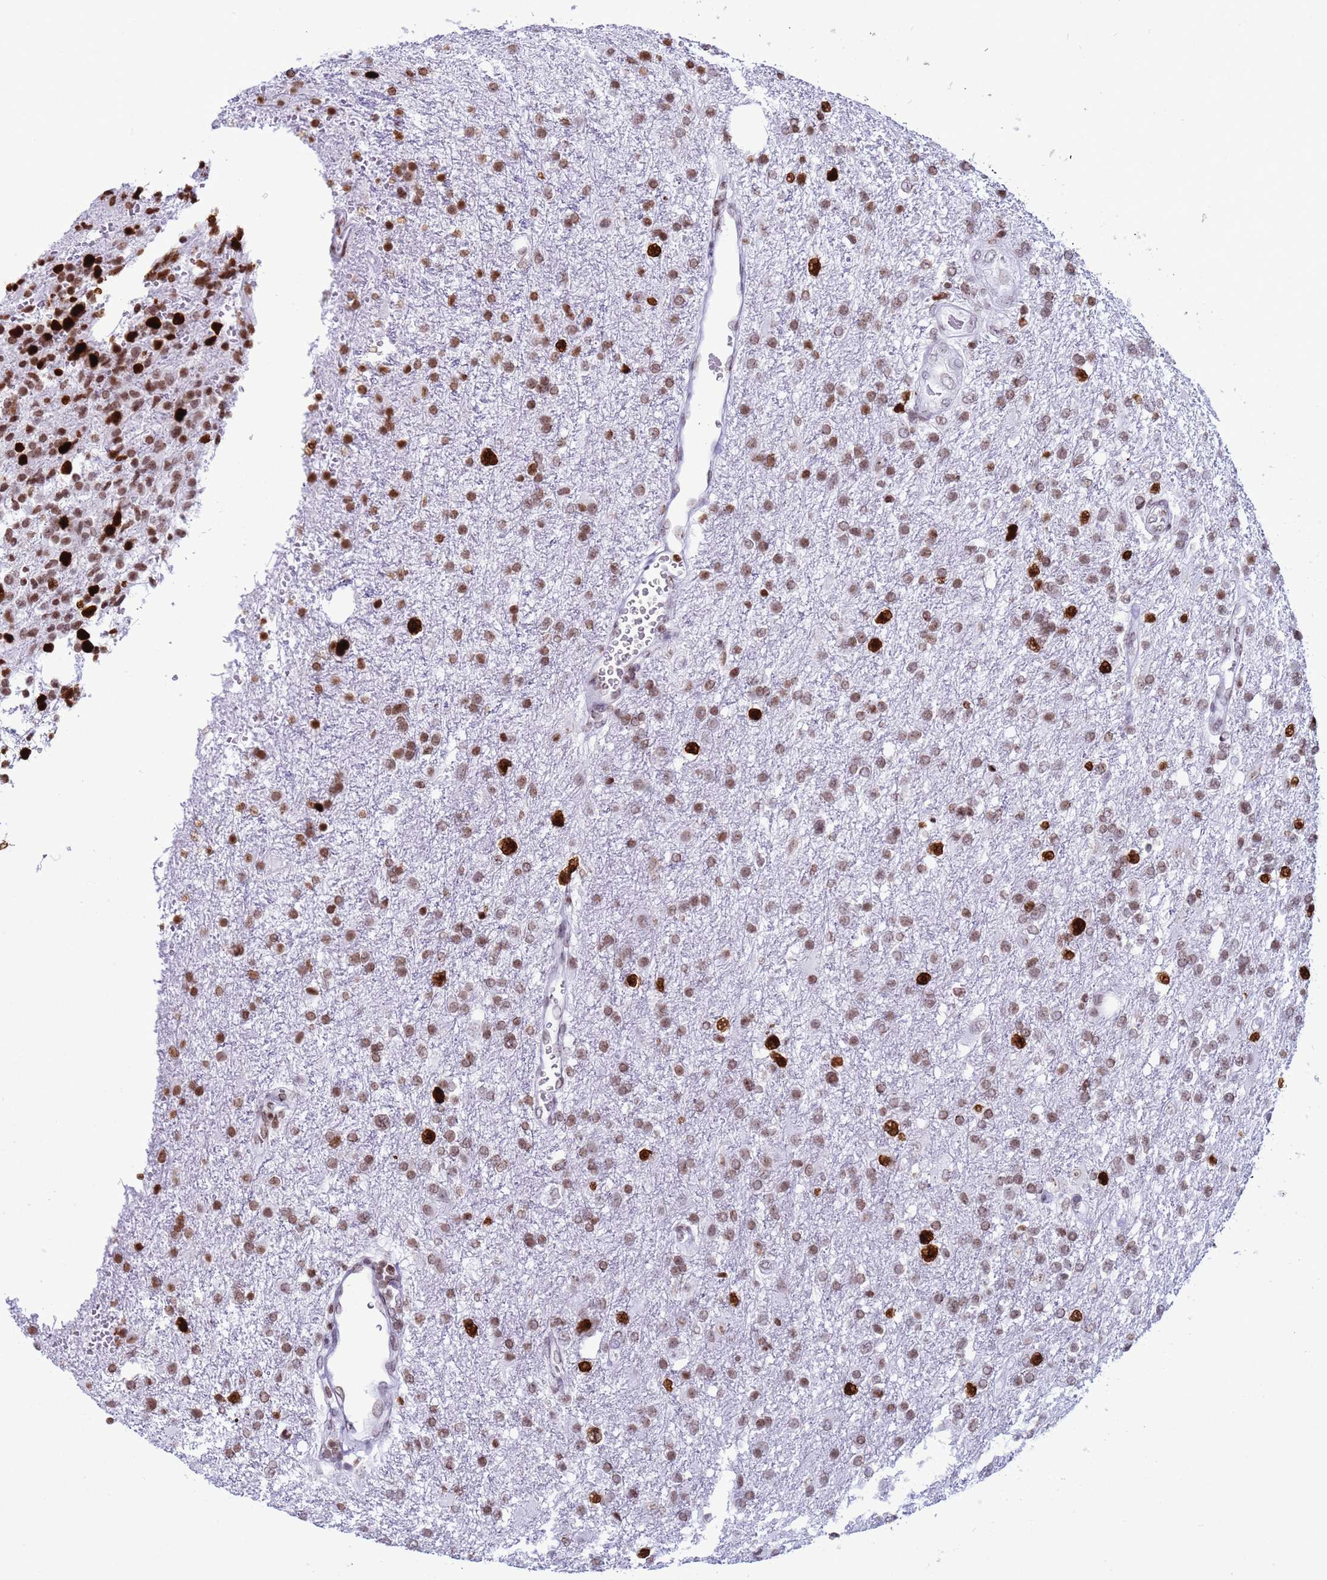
{"staining": {"intensity": "strong", "quantity": "25%-75%", "location": "nuclear"}, "tissue": "glioma", "cell_type": "Tumor cells", "image_type": "cancer", "snomed": [{"axis": "morphology", "description": "Glioma, malignant, High grade"}, {"axis": "topography", "description": "Brain"}], "caption": "Tumor cells reveal high levels of strong nuclear positivity in approximately 25%-75% of cells in malignant glioma (high-grade). Using DAB (3,3'-diaminobenzidine) (brown) and hematoxylin (blue) stains, captured at high magnification using brightfield microscopy.", "gene": "H4C8", "patient": {"sex": "male", "age": 56}}